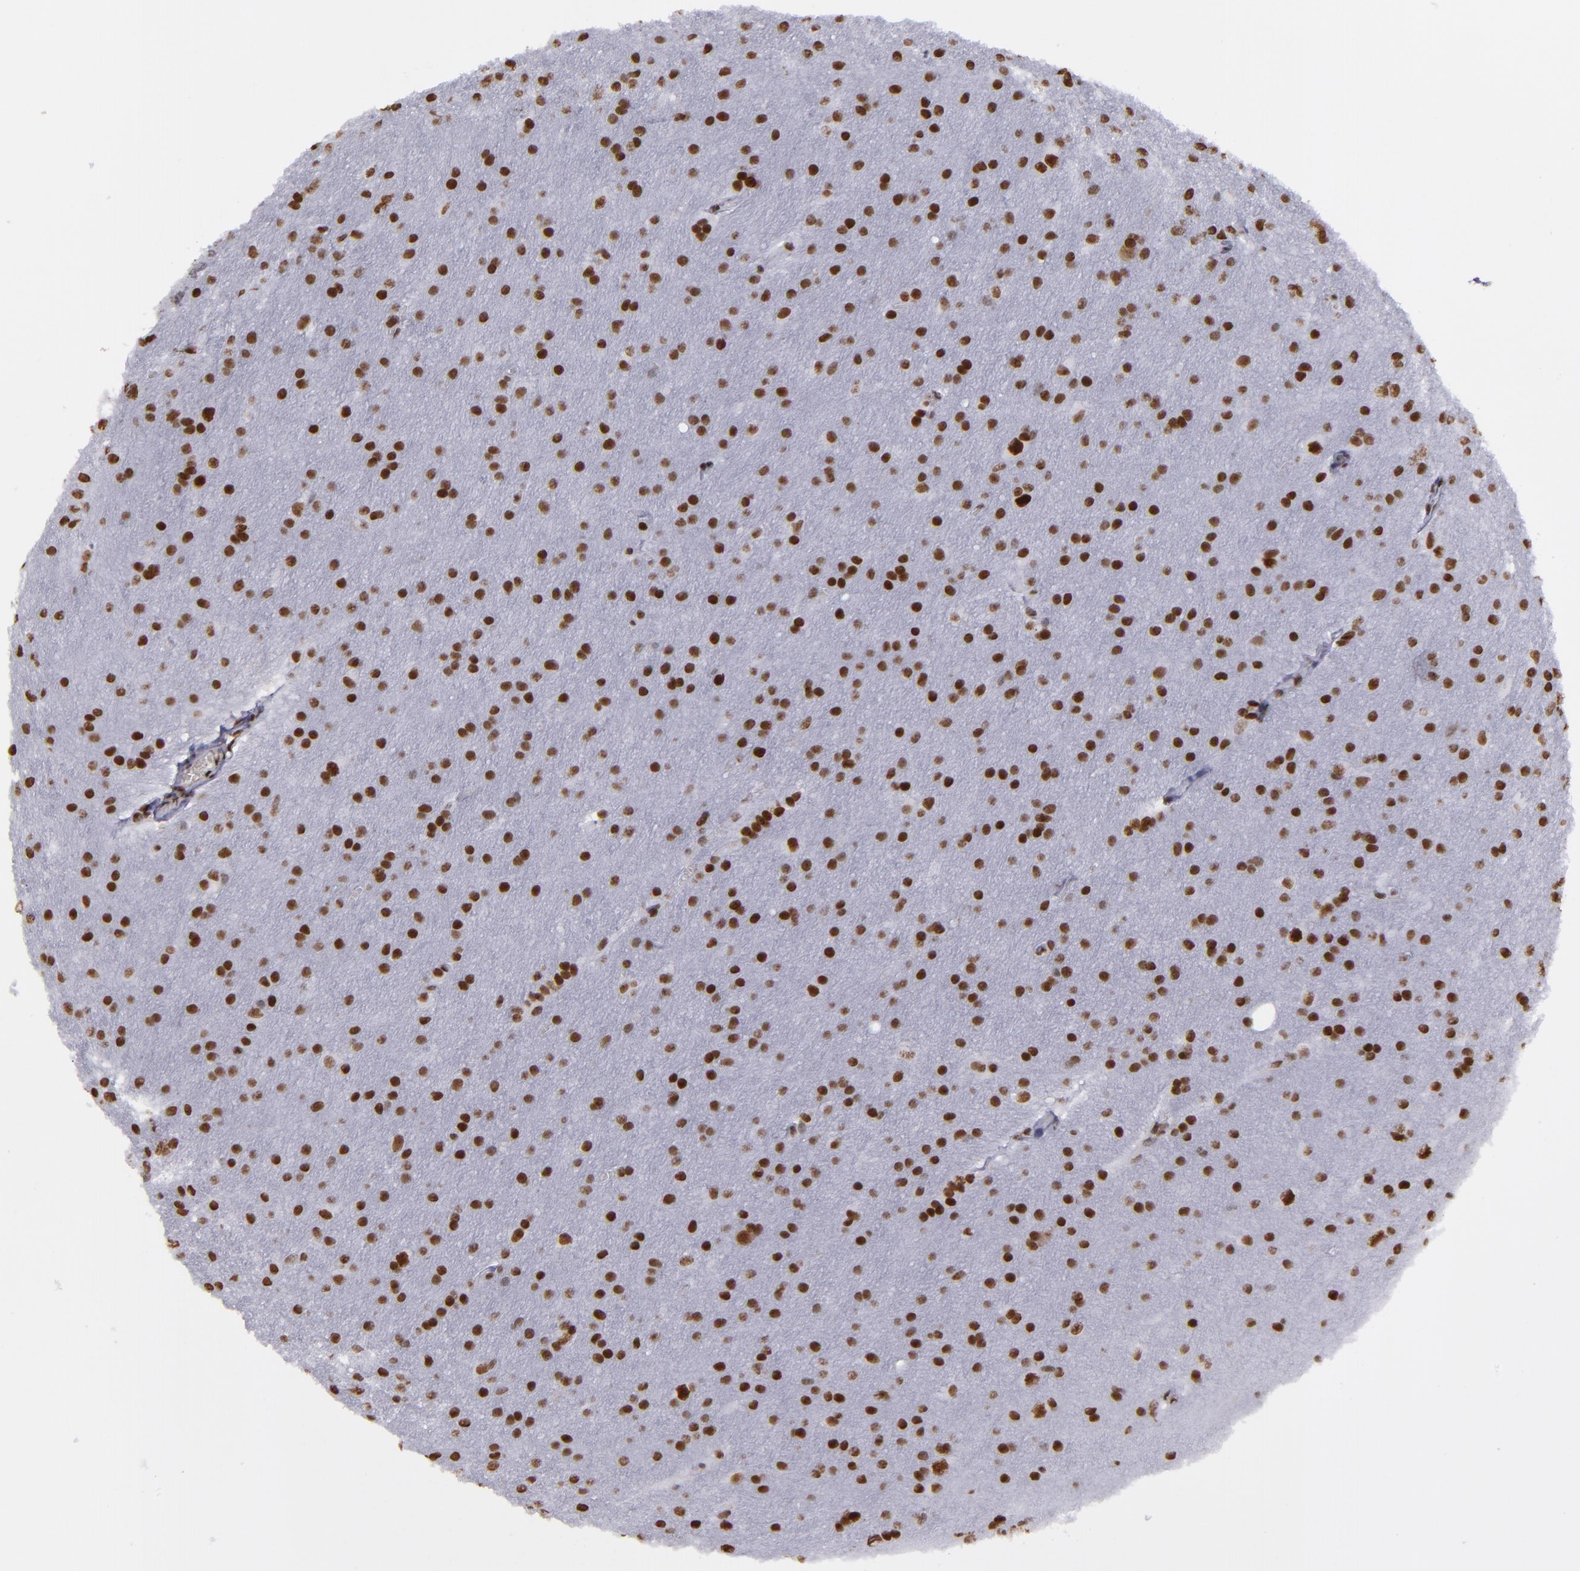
{"staining": {"intensity": "strong", "quantity": ">75%", "location": "nuclear"}, "tissue": "glioma", "cell_type": "Tumor cells", "image_type": "cancer", "snomed": [{"axis": "morphology", "description": "Glioma, malignant, Low grade"}, {"axis": "topography", "description": "Brain"}], "caption": "Strong nuclear protein expression is seen in approximately >75% of tumor cells in malignant glioma (low-grade). The protein of interest is shown in brown color, while the nuclei are stained blue.", "gene": "TERF2", "patient": {"sex": "female", "age": 32}}